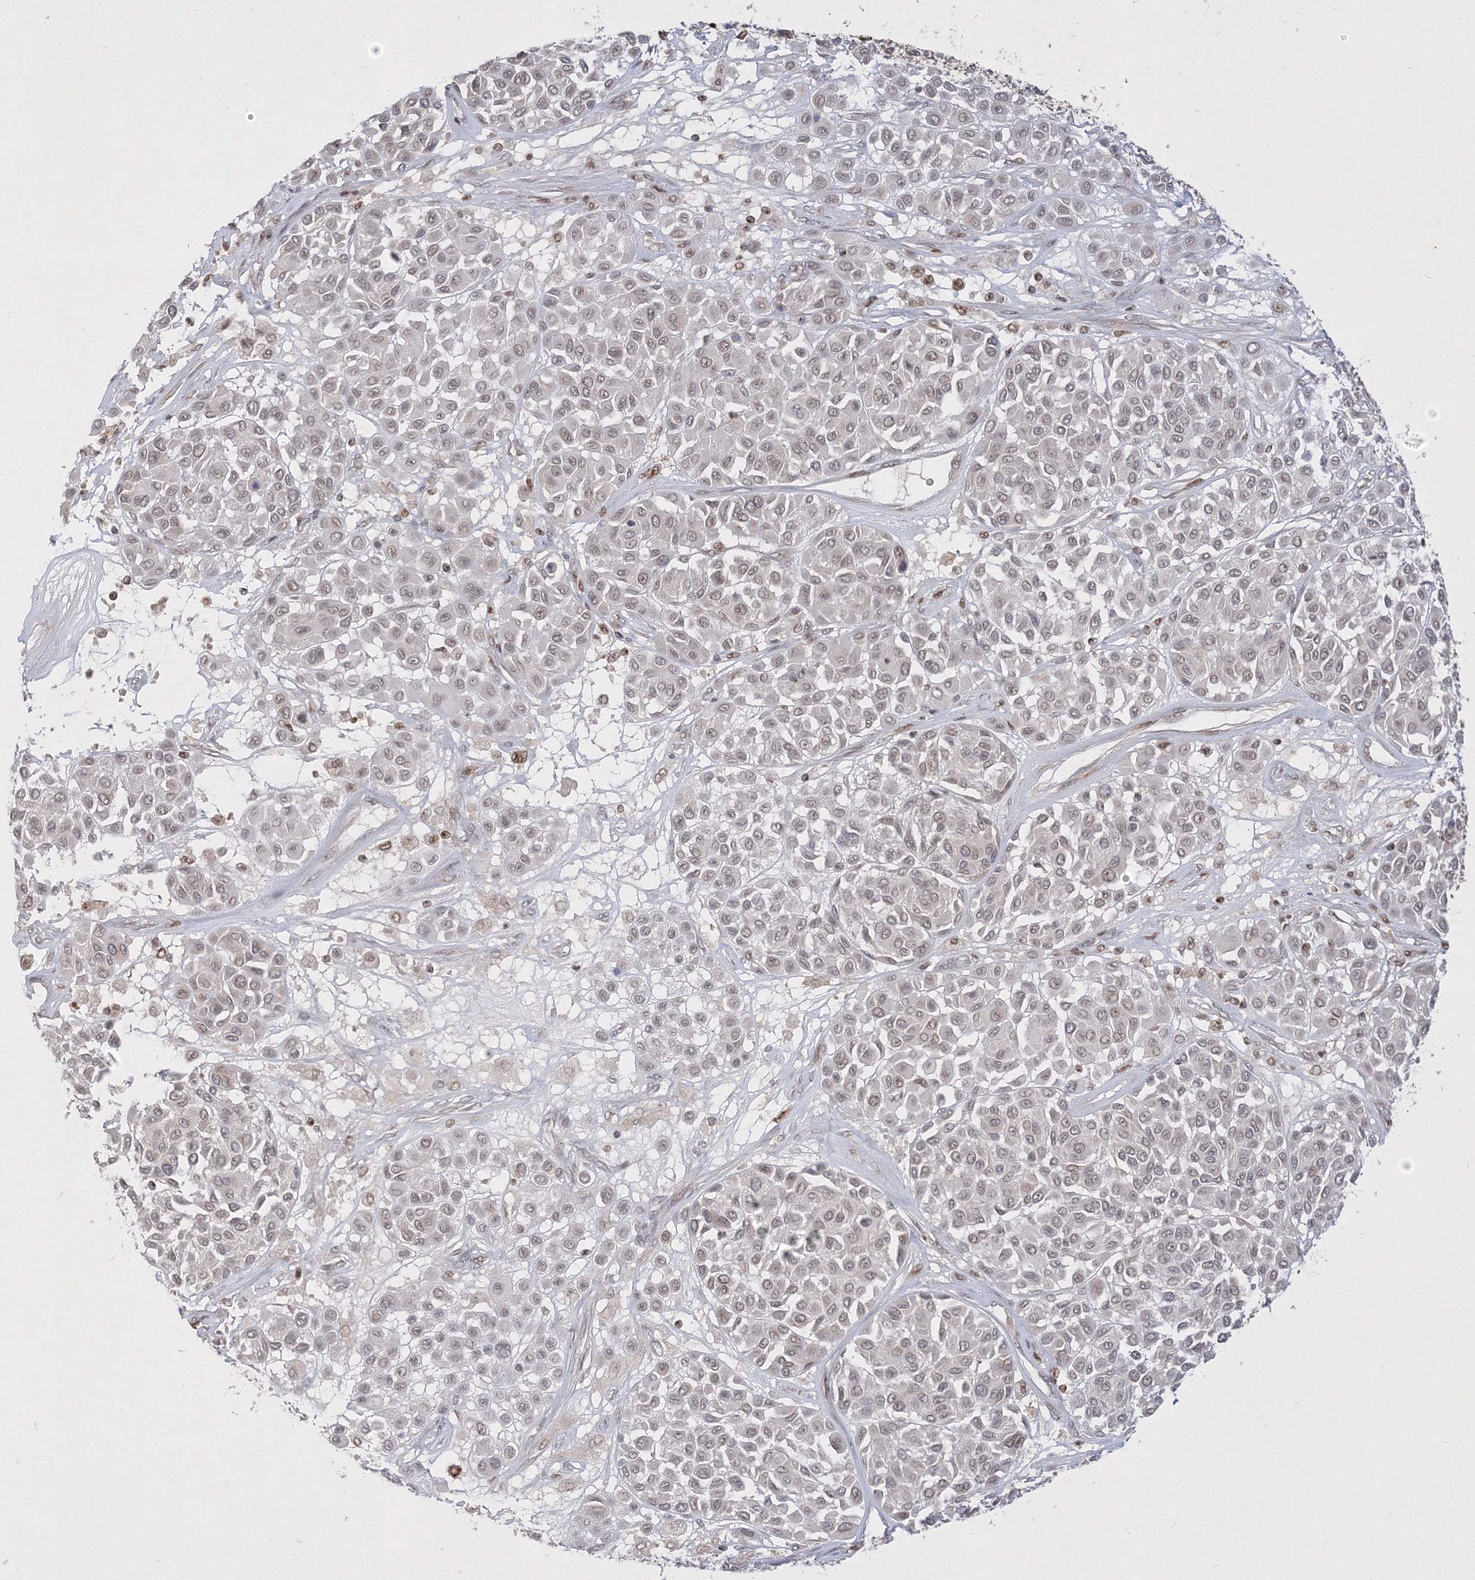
{"staining": {"intensity": "negative", "quantity": "none", "location": "none"}, "tissue": "melanoma", "cell_type": "Tumor cells", "image_type": "cancer", "snomed": [{"axis": "morphology", "description": "Malignant melanoma, Metastatic site"}, {"axis": "topography", "description": "Soft tissue"}], "caption": "DAB immunohistochemical staining of melanoma displays no significant positivity in tumor cells. Nuclei are stained in blue.", "gene": "TMEM50B", "patient": {"sex": "male", "age": 41}}